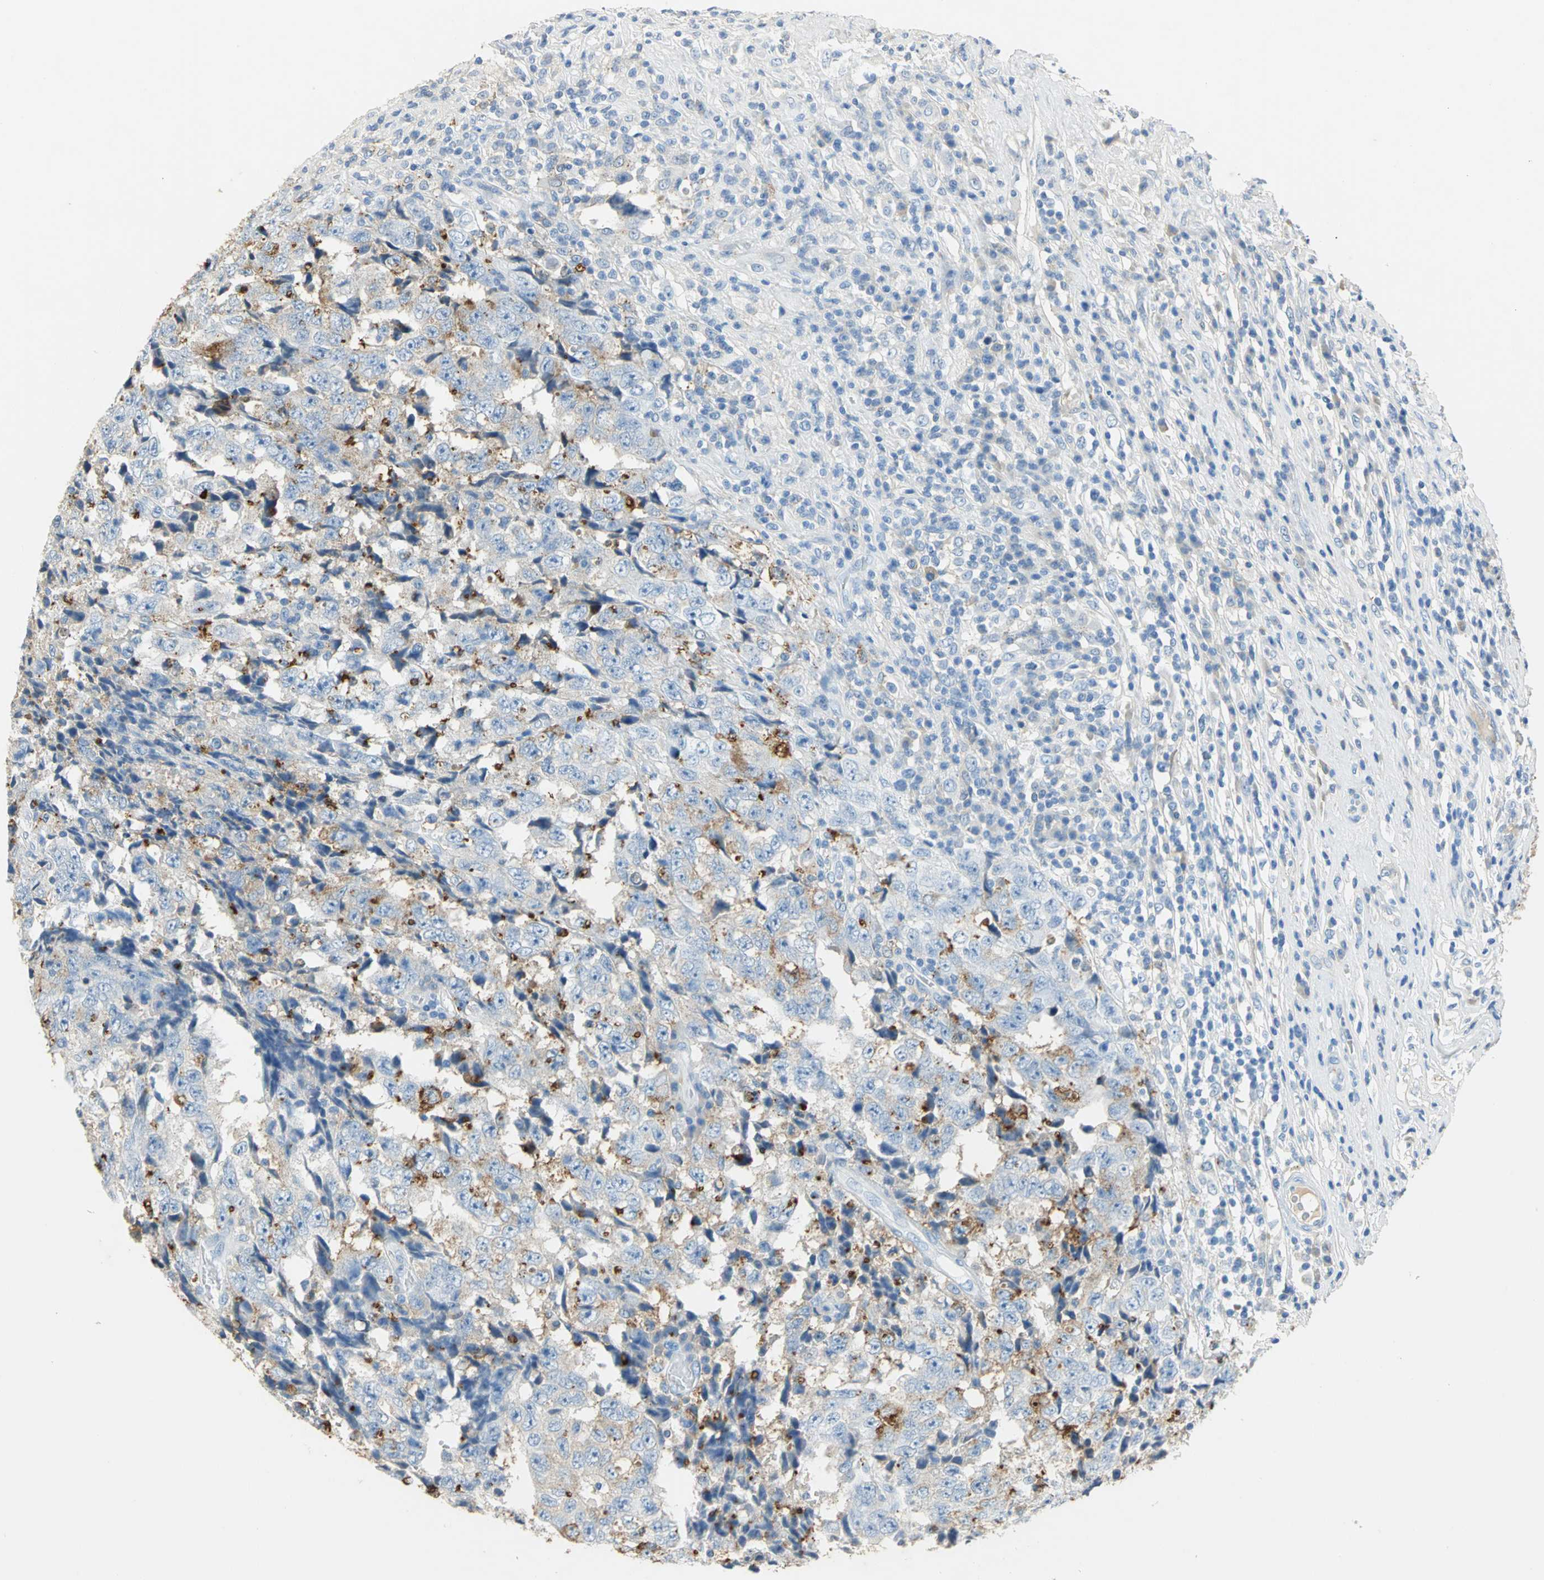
{"staining": {"intensity": "moderate", "quantity": "<25%", "location": "cytoplasmic/membranous"}, "tissue": "testis cancer", "cell_type": "Tumor cells", "image_type": "cancer", "snomed": [{"axis": "morphology", "description": "Necrosis, NOS"}, {"axis": "morphology", "description": "Carcinoma, Embryonal, NOS"}, {"axis": "topography", "description": "Testis"}], "caption": "Testis cancer was stained to show a protein in brown. There is low levels of moderate cytoplasmic/membranous staining in approximately <25% of tumor cells. The protein of interest is stained brown, and the nuclei are stained in blue (DAB (3,3'-diaminobenzidine) IHC with brightfield microscopy, high magnification).", "gene": "ANXA4", "patient": {"sex": "male", "age": 19}}